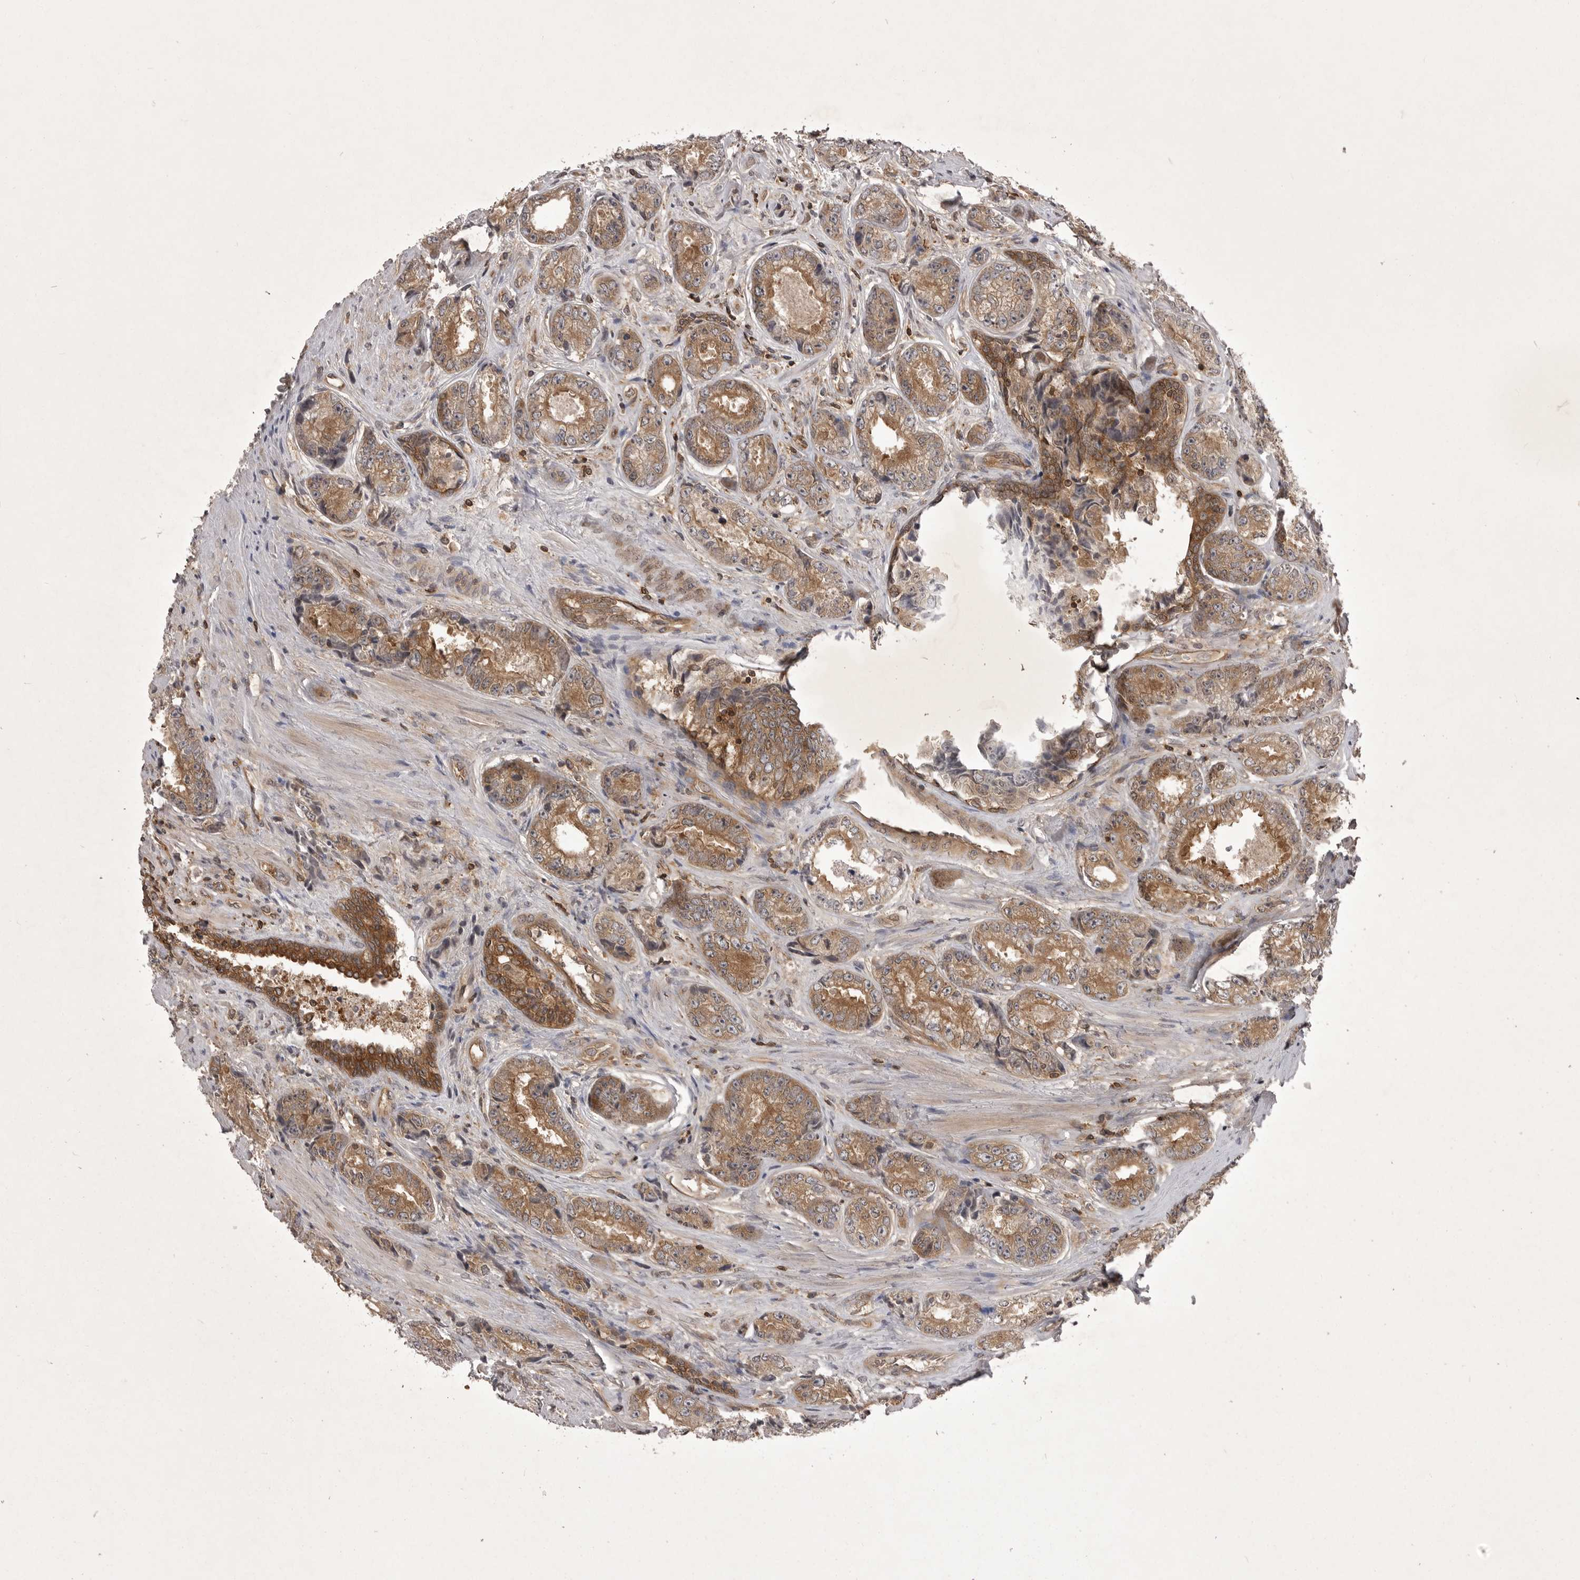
{"staining": {"intensity": "moderate", "quantity": ">75%", "location": "cytoplasmic/membranous"}, "tissue": "prostate cancer", "cell_type": "Tumor cells", "image_type": "cancer", "snomed": [{"axis": "morphology", "description": "Adenocarcinoma, High grade"}, {"axis": "topography", "description": "Prostate"}], "caption": "Immunohistochemical staining of adenocarcinoma (high-grade) (prostate) shows medium levels of moderate cytoplasmic/membranous expression in approximately >75% of tumor cells. (Stains: DAB in brown, nuclei in blue, Microscopy: brightfield microscopy at high magnification).", "gene": "STK24", "patient": {"sex": "male", "age": 61}}